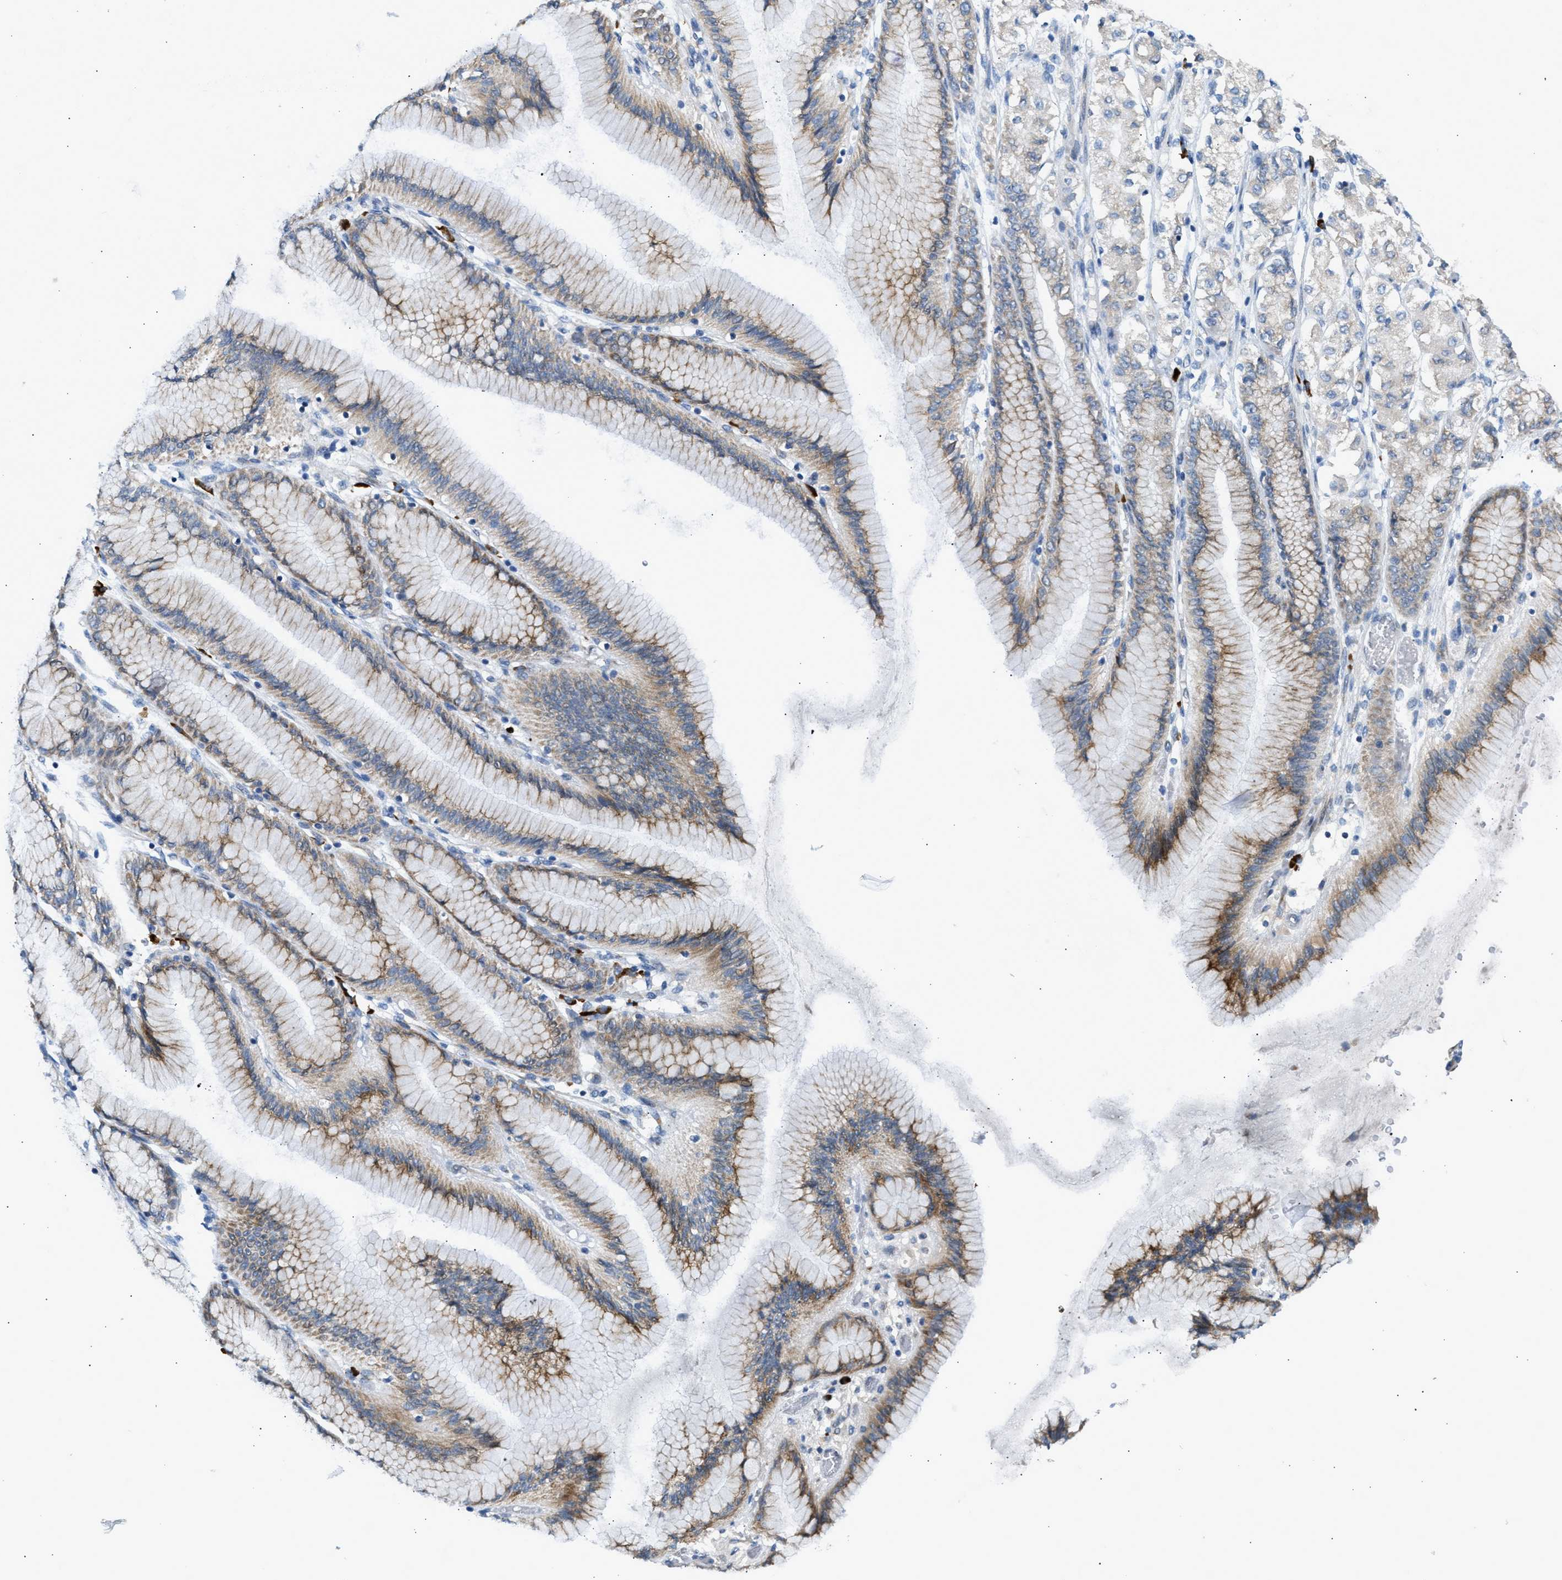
{"staining": {"intensity": "moderate", "quantity": "25%-75%", "location": "cytoplasmic/membranous"}, "tissue": "stomach cancer", "cell_type": "Tumor cells", "image_type": "cancer", "snomed": [{"axis": "morphology", "description": "Adenocarcinoma, NOS"}, {"axis": "topography", "description": "Stomach"}], "caption": "IHC of stomach cancer (adenocarcinoma) displays medium levels of moderate cytoplasmic/membranous positivity in approximately 25%-75% of tumor cells. The staining was performed using DAB to visualize the protein expression in brown, while the nuclei were stained in blue with hematoxylin (Magnification: 20x).", "gene": "KCNC2", "patient": {"sex": "female", "age": 65}}